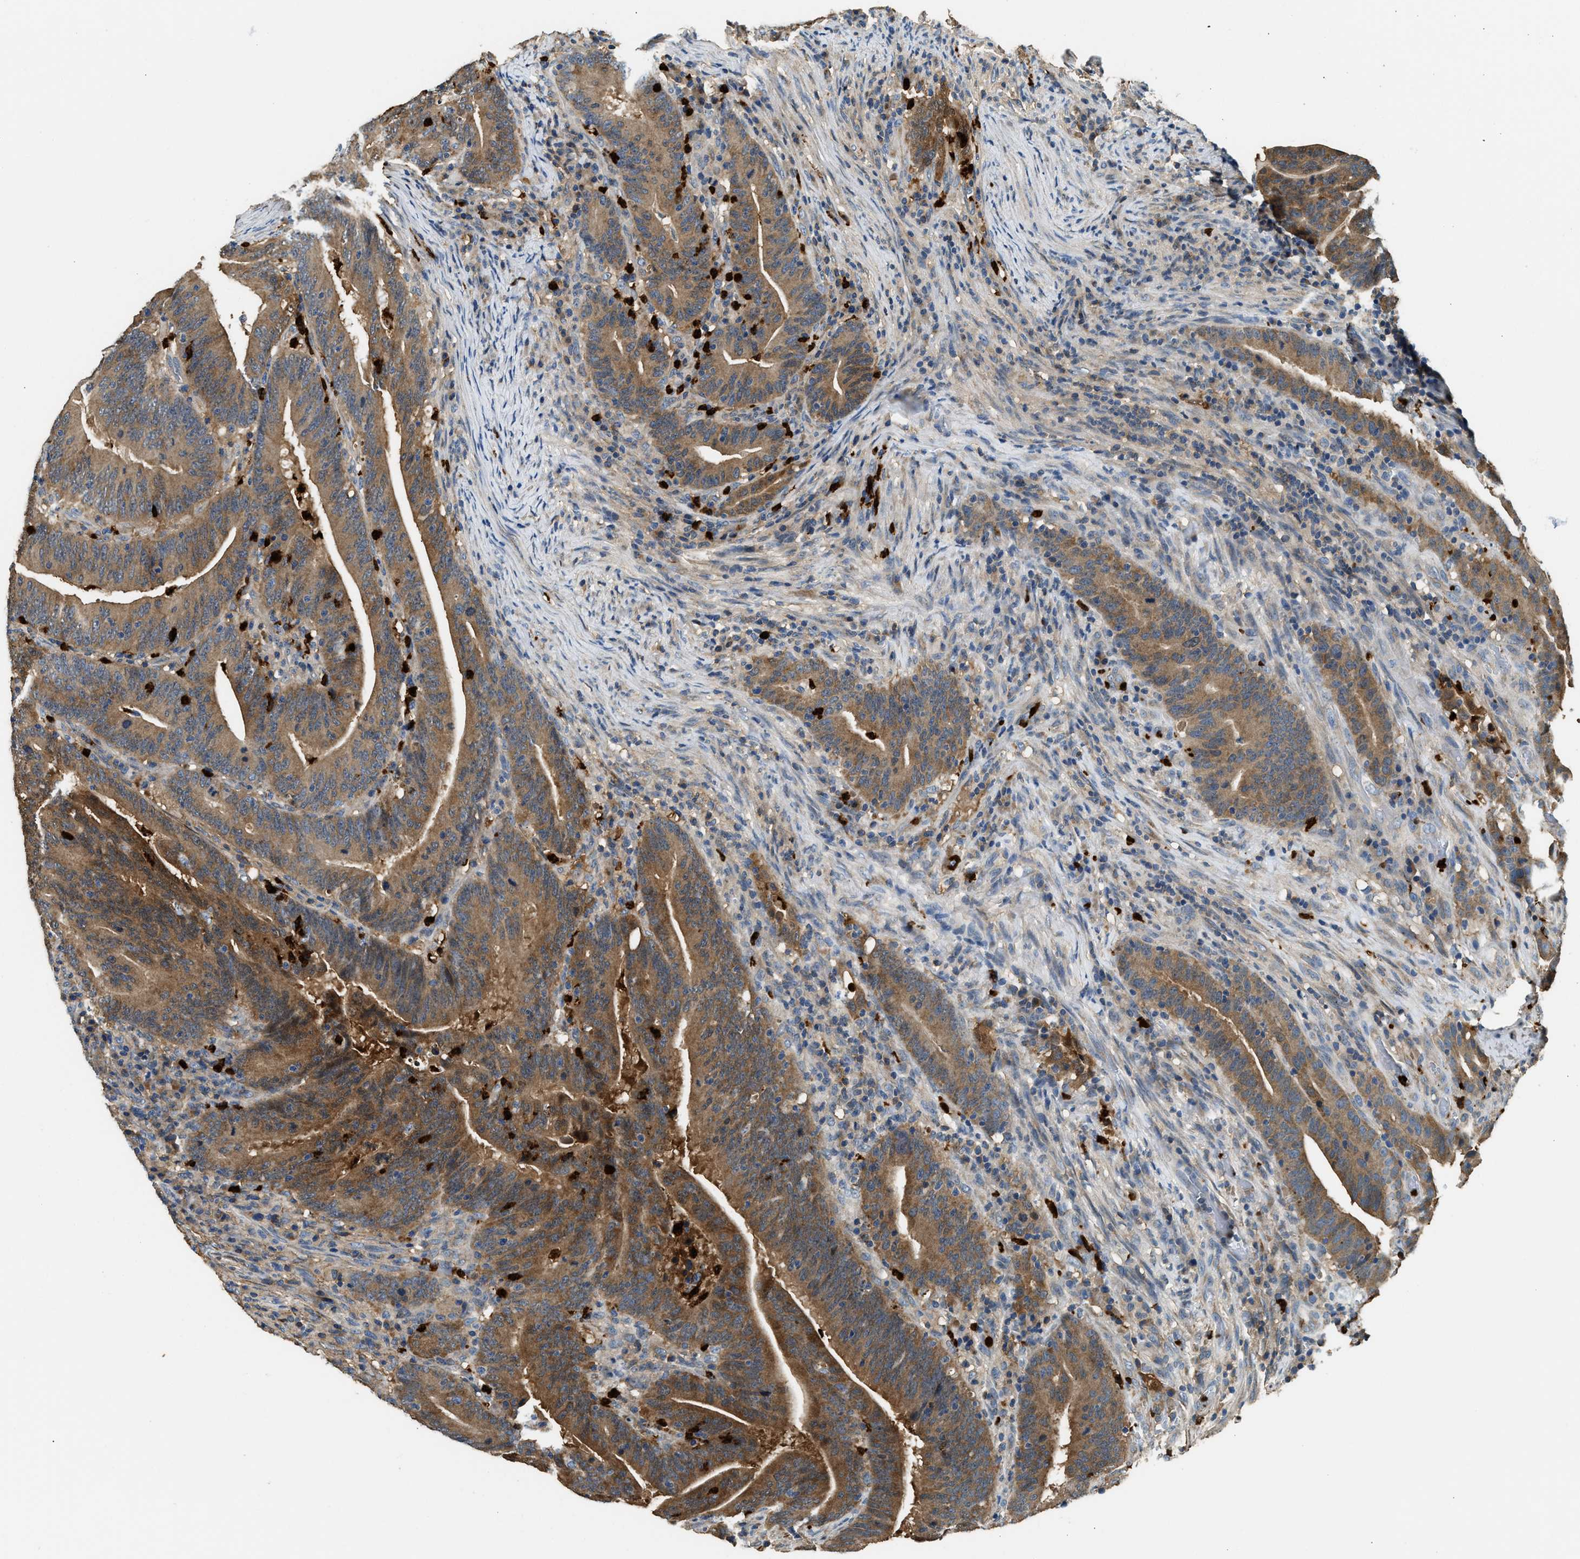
{"staining": {"intensity": "moderate", "quantity": ">75%", "location": "cytoplasmic/membranous"}, "tissue": "colorectal cancer", "cell_type": "Tumor cells", "image_type": "cancer", "snomed": [{"axis": "morphology", "description": "Adenocarcinoma, NOS"}, {"axis": "topography", "description": "Colon"}], "caption": "Protein expression analysis of colorectal cancer reveals moderate cytoplasmic/membranous expression in about >75% of tumor cells.", "gene": "ANXA3", "patient": {"sex": "female", "age": 66}}